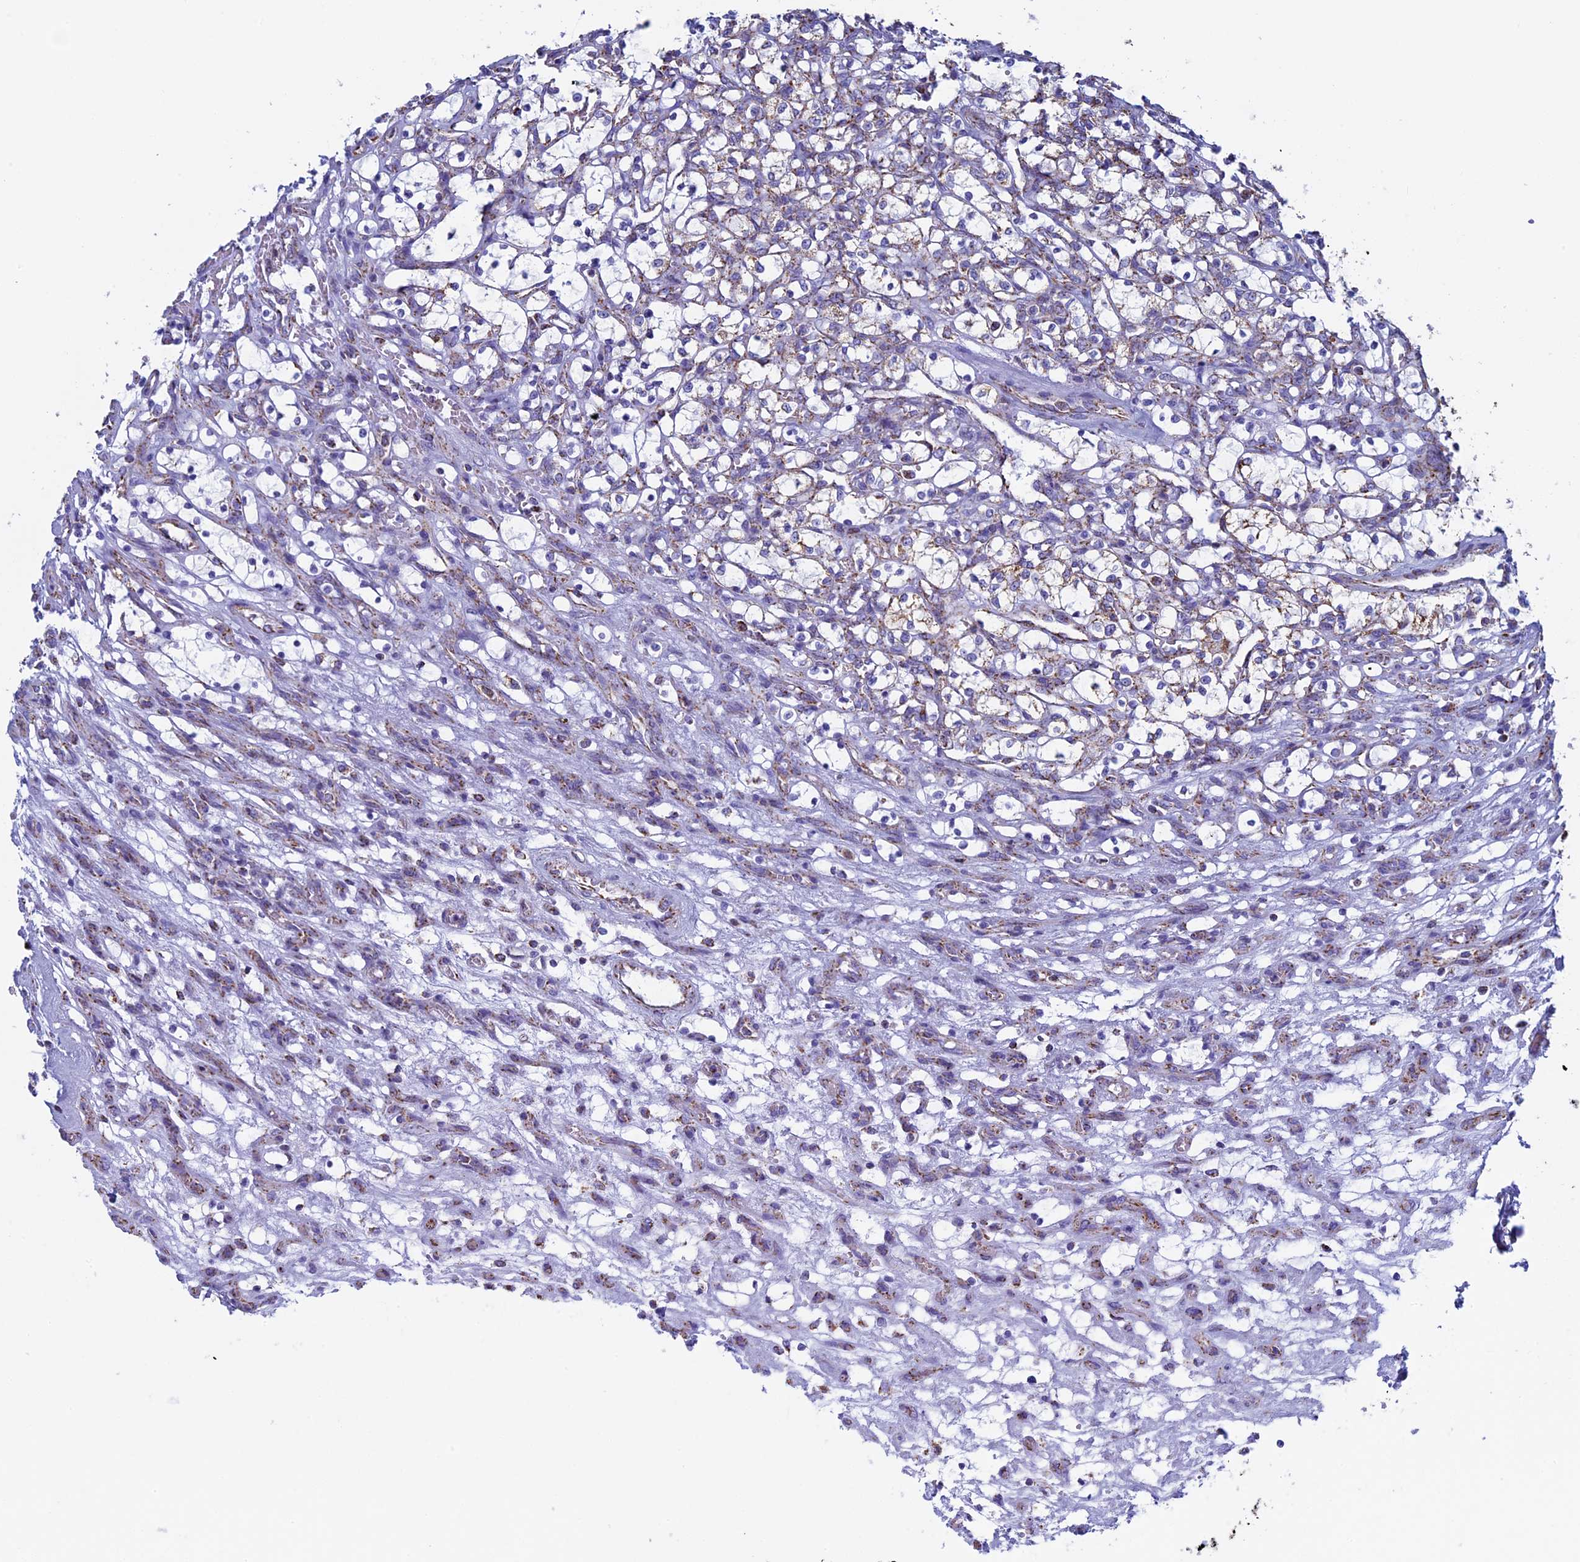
{"staining": {"intensity": "weak", "quantity": "<25%", "location": "cytoplasmic/membranous"}, "tissue": "renal cancer", "cell_type": "Tumor cells", "image_type": "cancer", "snomed": [{"axis": "morphology", "description": "Adenocarcinoma, NOS"}, {"axis": "topography", "description": "Kidney"}], "caption": "This is an immunohistochemistry (IHC) histopathology image of renal cancer (adenocarcinoma). There is no staining in tumor cells.", "gene": "UQCRFS1", "patient": {"sex": "female", "age": 69}}